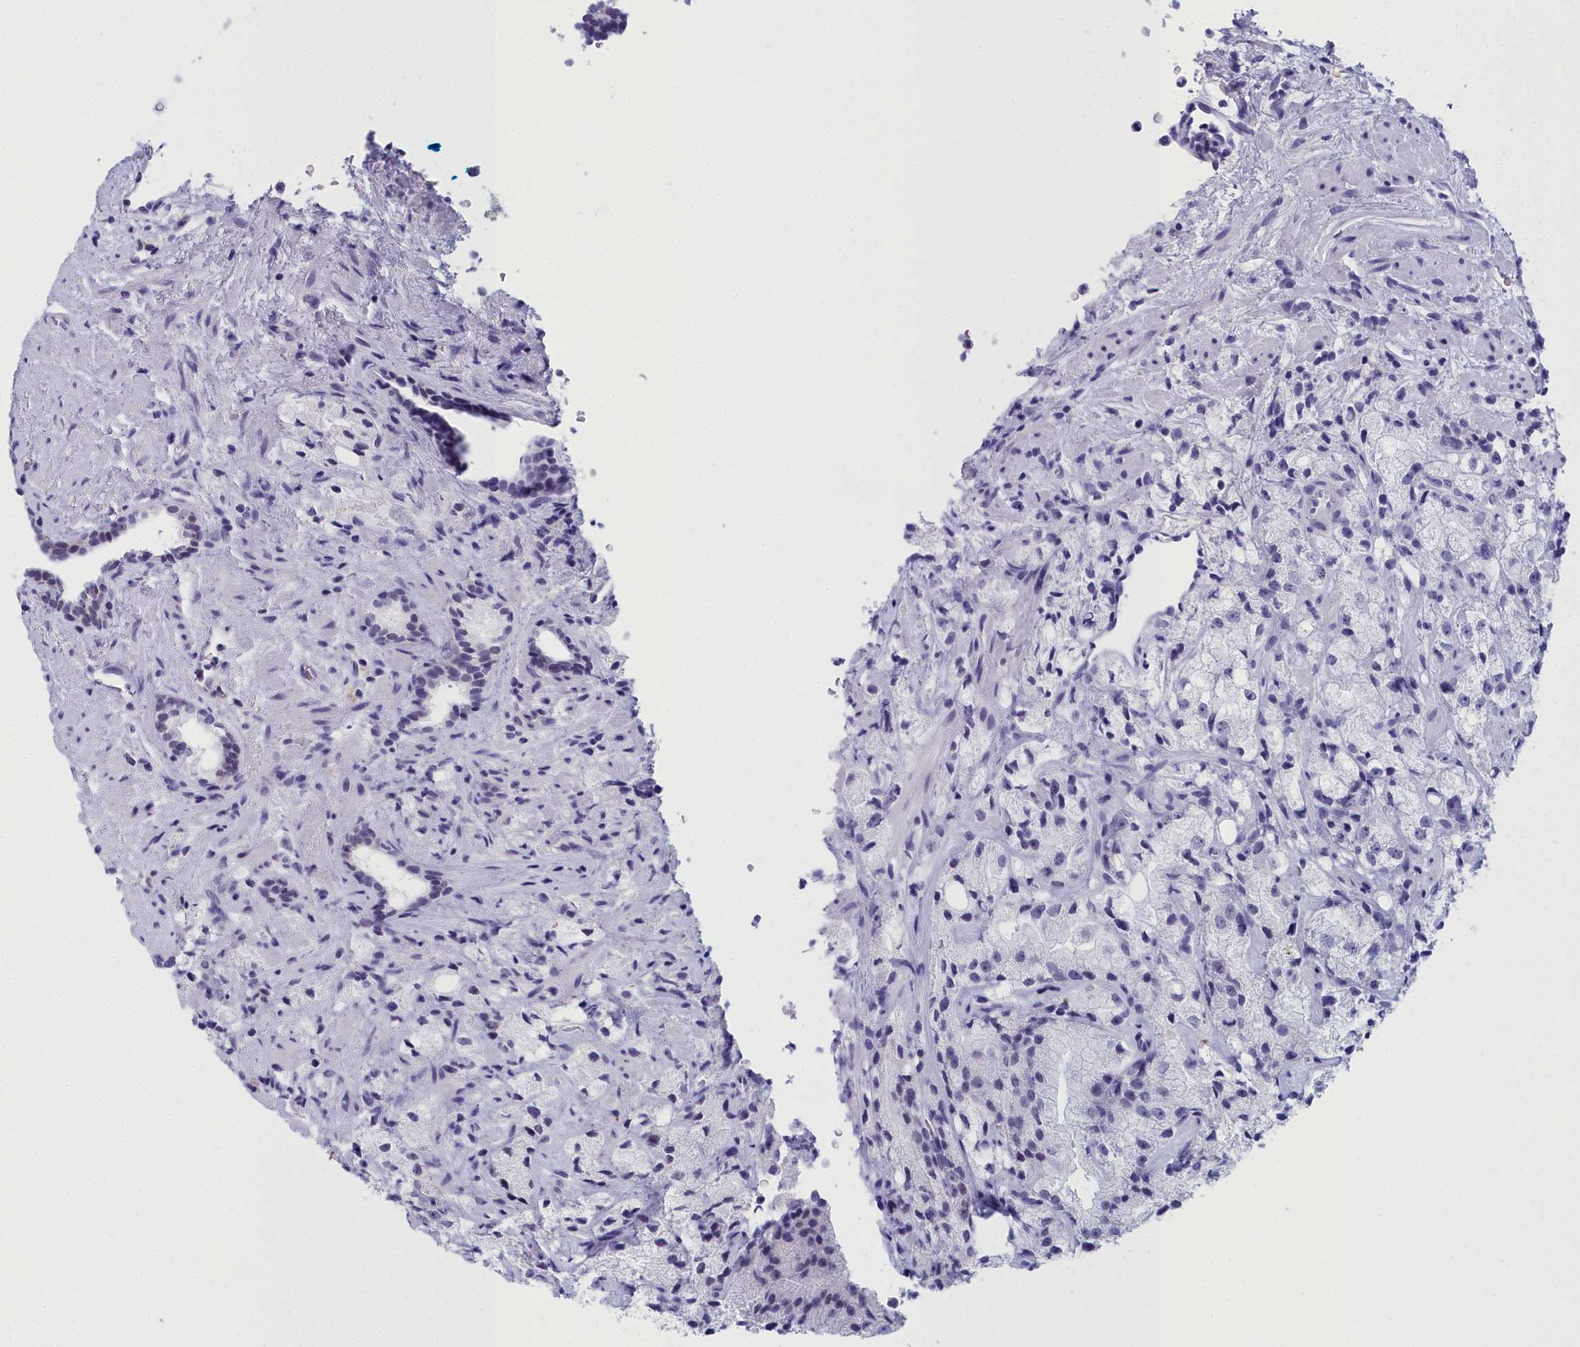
{"staining": {"intensity": "negative", "quantity": "none", "location": "none"}, "tissue": "prostate cancer", "cell_type": "Tumor cells", "image_type": "cancer", "snomed": [{"axis": "morphology", "description": "Adenocarcinoma, High grade"}, {"axis": "topography", "description": "Prostate"}], "caption": "This is a photomicrograph of immunohistochemistry (IHC) staining of prostate high-grade adenocarcinoma, which shows no positivity in tumor cells.", "gene": "CCDC97", "patient": {"sex": "male", "age": 64}}